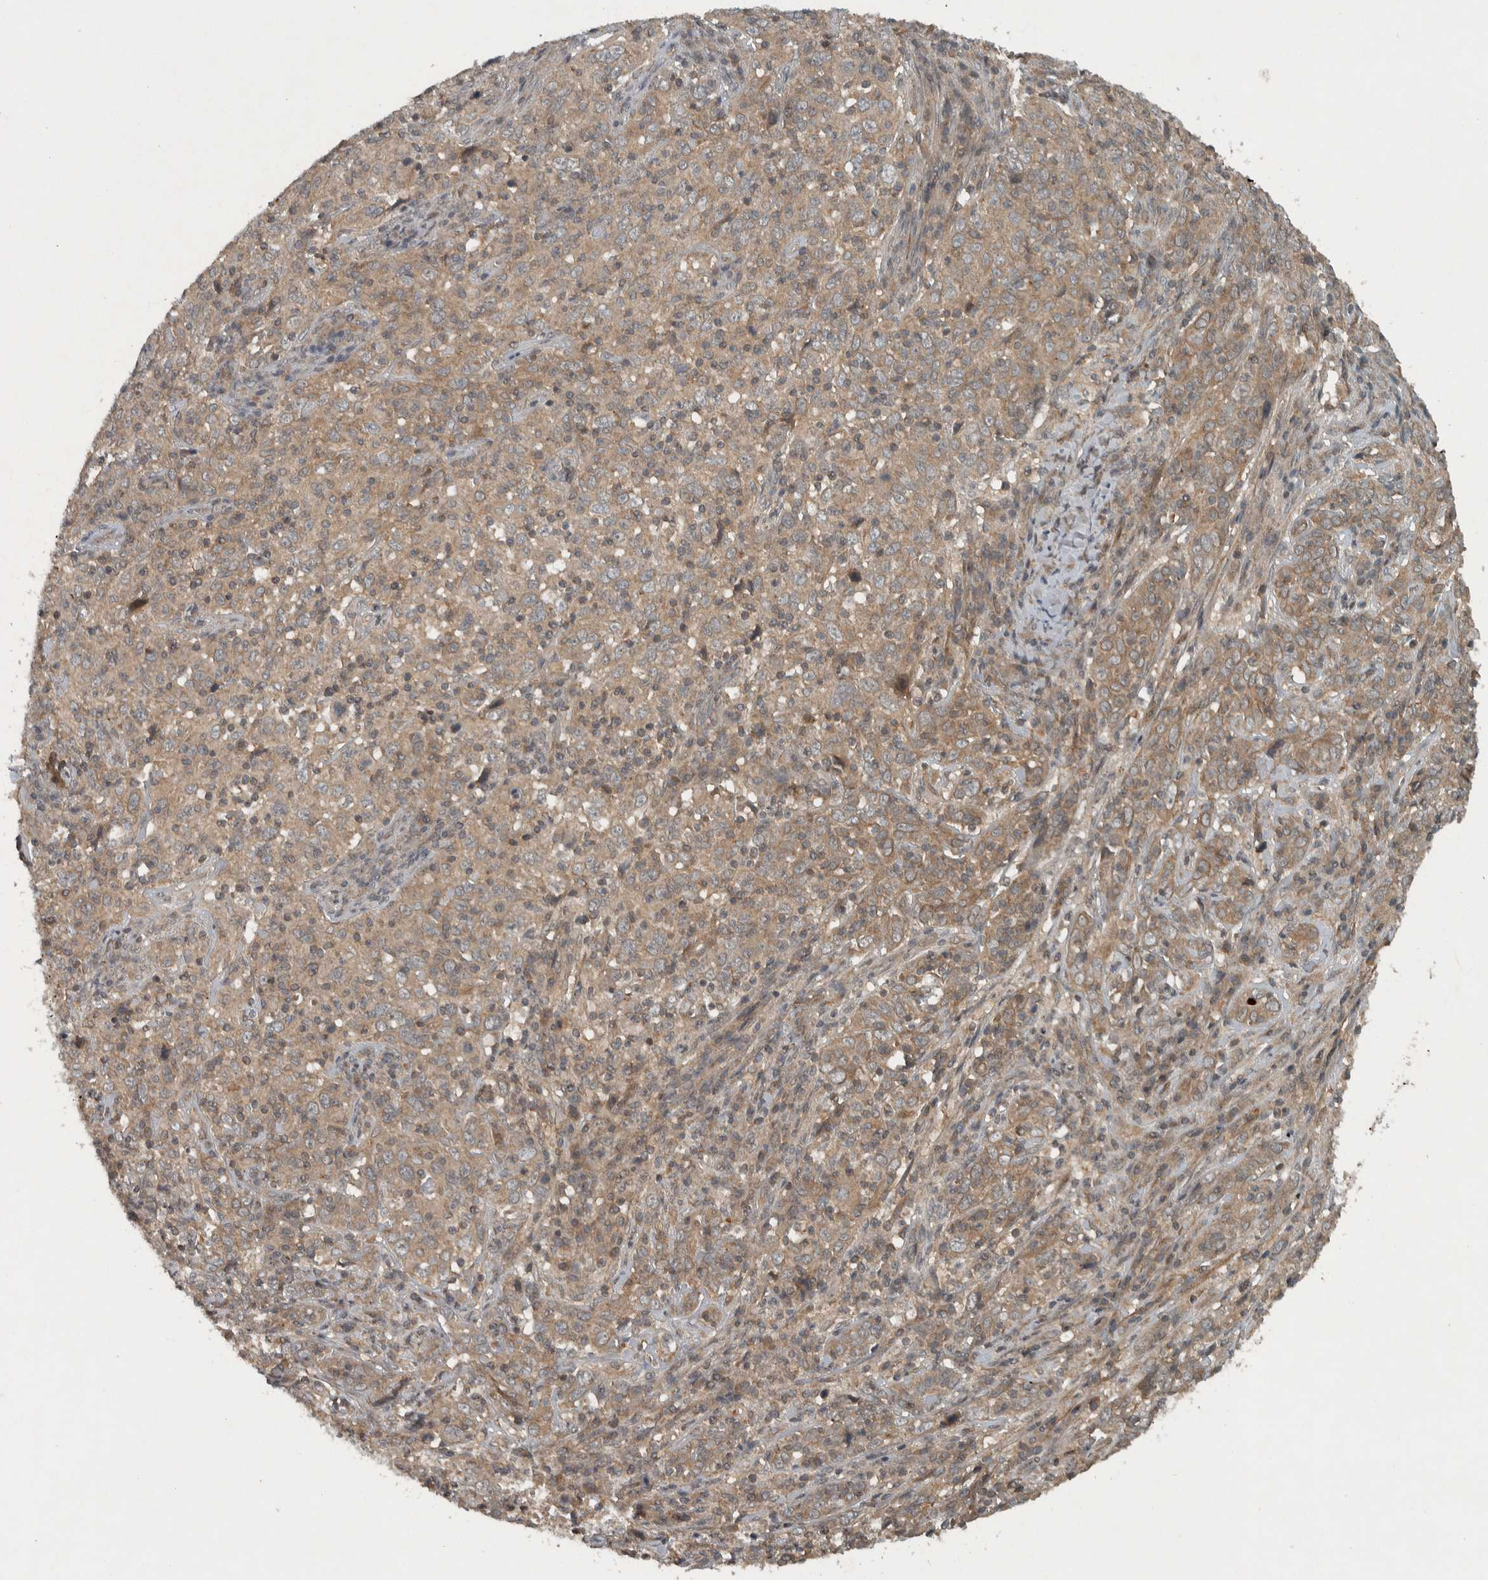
{"staining": {"intensity": "moderate", "quantity": ">75%", "location": "cytoplasmic/membranous"}, "tissue": "cervical cancer", "cell_type": "Tumor cells", "image_type": "cancer", "snomed": [{"axis": "morphology", "description": "Squamous cell carcinoma, NOS"}, {"axis": "topography", "description": "Cervix"}], "caption": "Immunohistochemical staining of cervical cancer (squamous cell carcinoma) displays medium levels of moderate cytoplasmic/membranous staining in about >75% of tumor cells. (DAB (3,3'-diaminobenzidine) = brown stain, brightfield microscopy at high magnification).", "gene": "KIFAP3", "patient": {"sex": "female", "age": 46}}